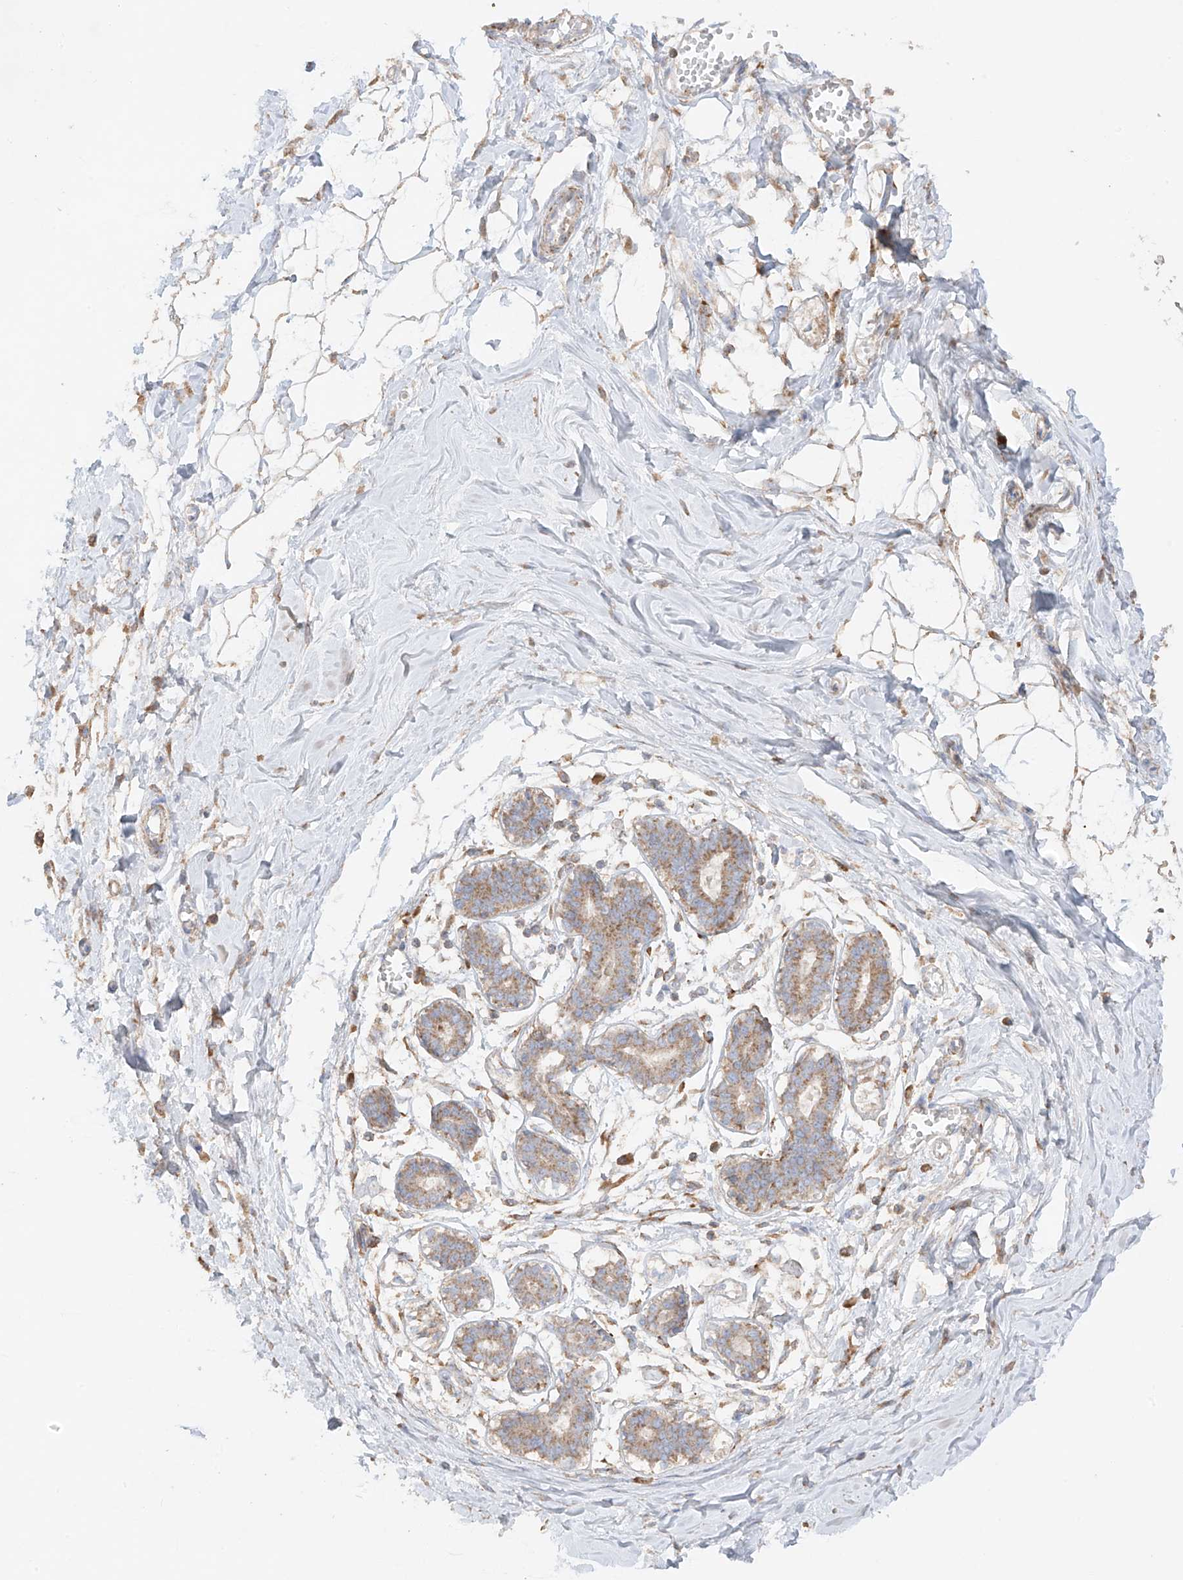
{"staining": {"intensity": "weak", "quantity": ">75%", "location": "cytoplasmic/membranous"}, "tissue": "breast", "cell_type": "Adipocytes", "image_type": "normal", "snomed": [{"axis": "morphology", "description": "Normal tissue, NOS"}, {"axis": "topography", "description": "Breast"}], "caption": "Immunohistochemical staining of benign breast exhibits weak cytoplasmic/membranous protein expression in approximately >75% of adipocytes.", "gene": "COLGALT2", "patient": {"sex": "female", "age": 27}}